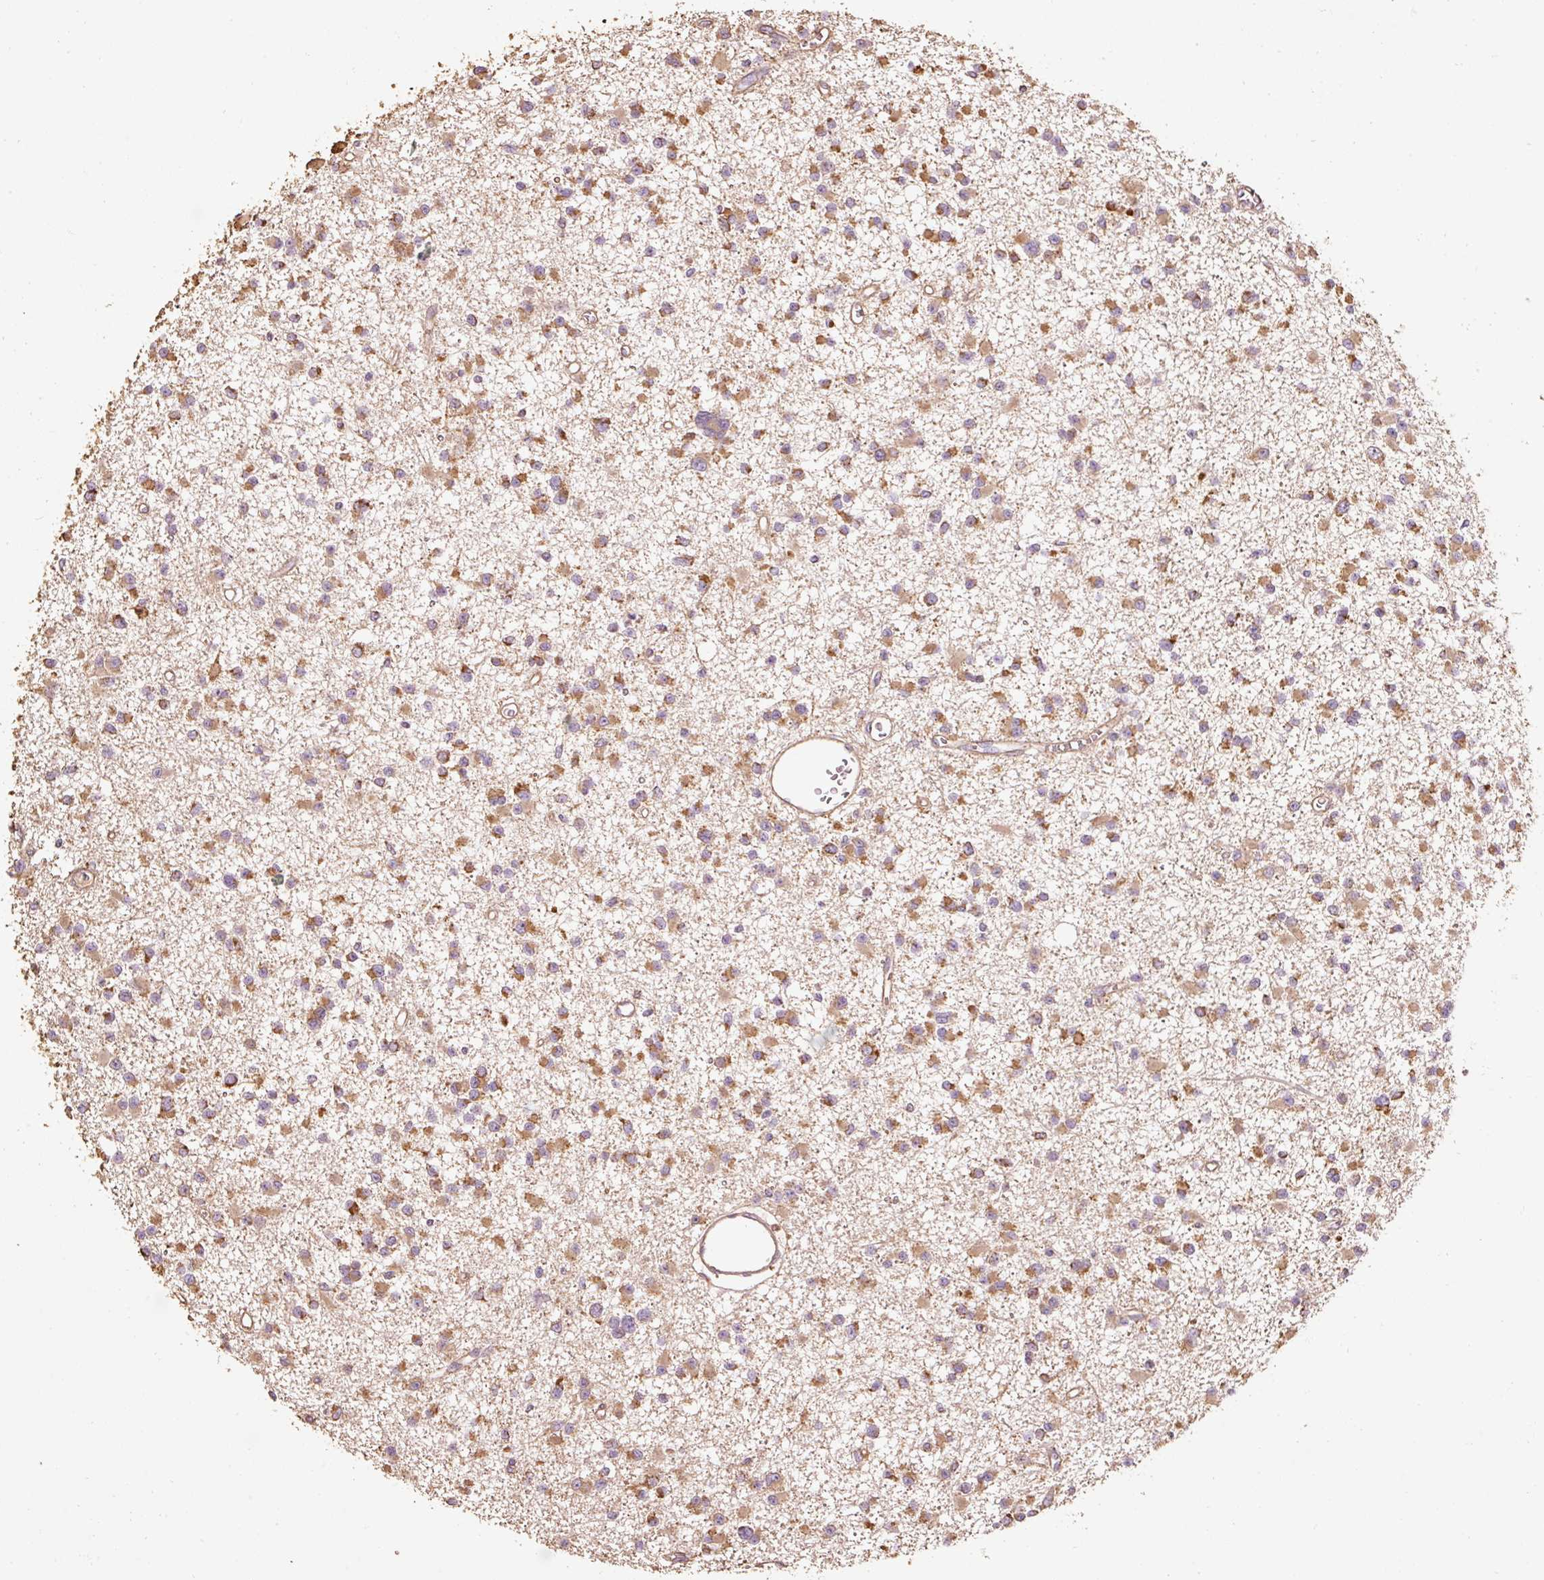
{"staining": {"intensity": "moderate", "quantity": ">75%", "location": "cytoplasmic/membranous"}, "tissue": "glioma", "cell_type": "Tumor cells", "image_type": "cancer", "snomed": [{"axis": "morphology", "description": "Glioma, malignant, Low grade"}, {"axis": "topography", "description": "Brain"}], "caption": "IHC staining of glioma, which exhibits medium levels of moderate cytoplasmic/membranous positivity in approximately >75% of tumor cells indicating moderate cytoplasmic/membranous protein positivity. The staining was performed using DAB (3,3'-diaminobenzidine) (brown) for protein detection and nuclei were counterstained in hematoxylin (blue).", "gene": "EFHC1", "patient": {"sex": "female", "age": 22}}